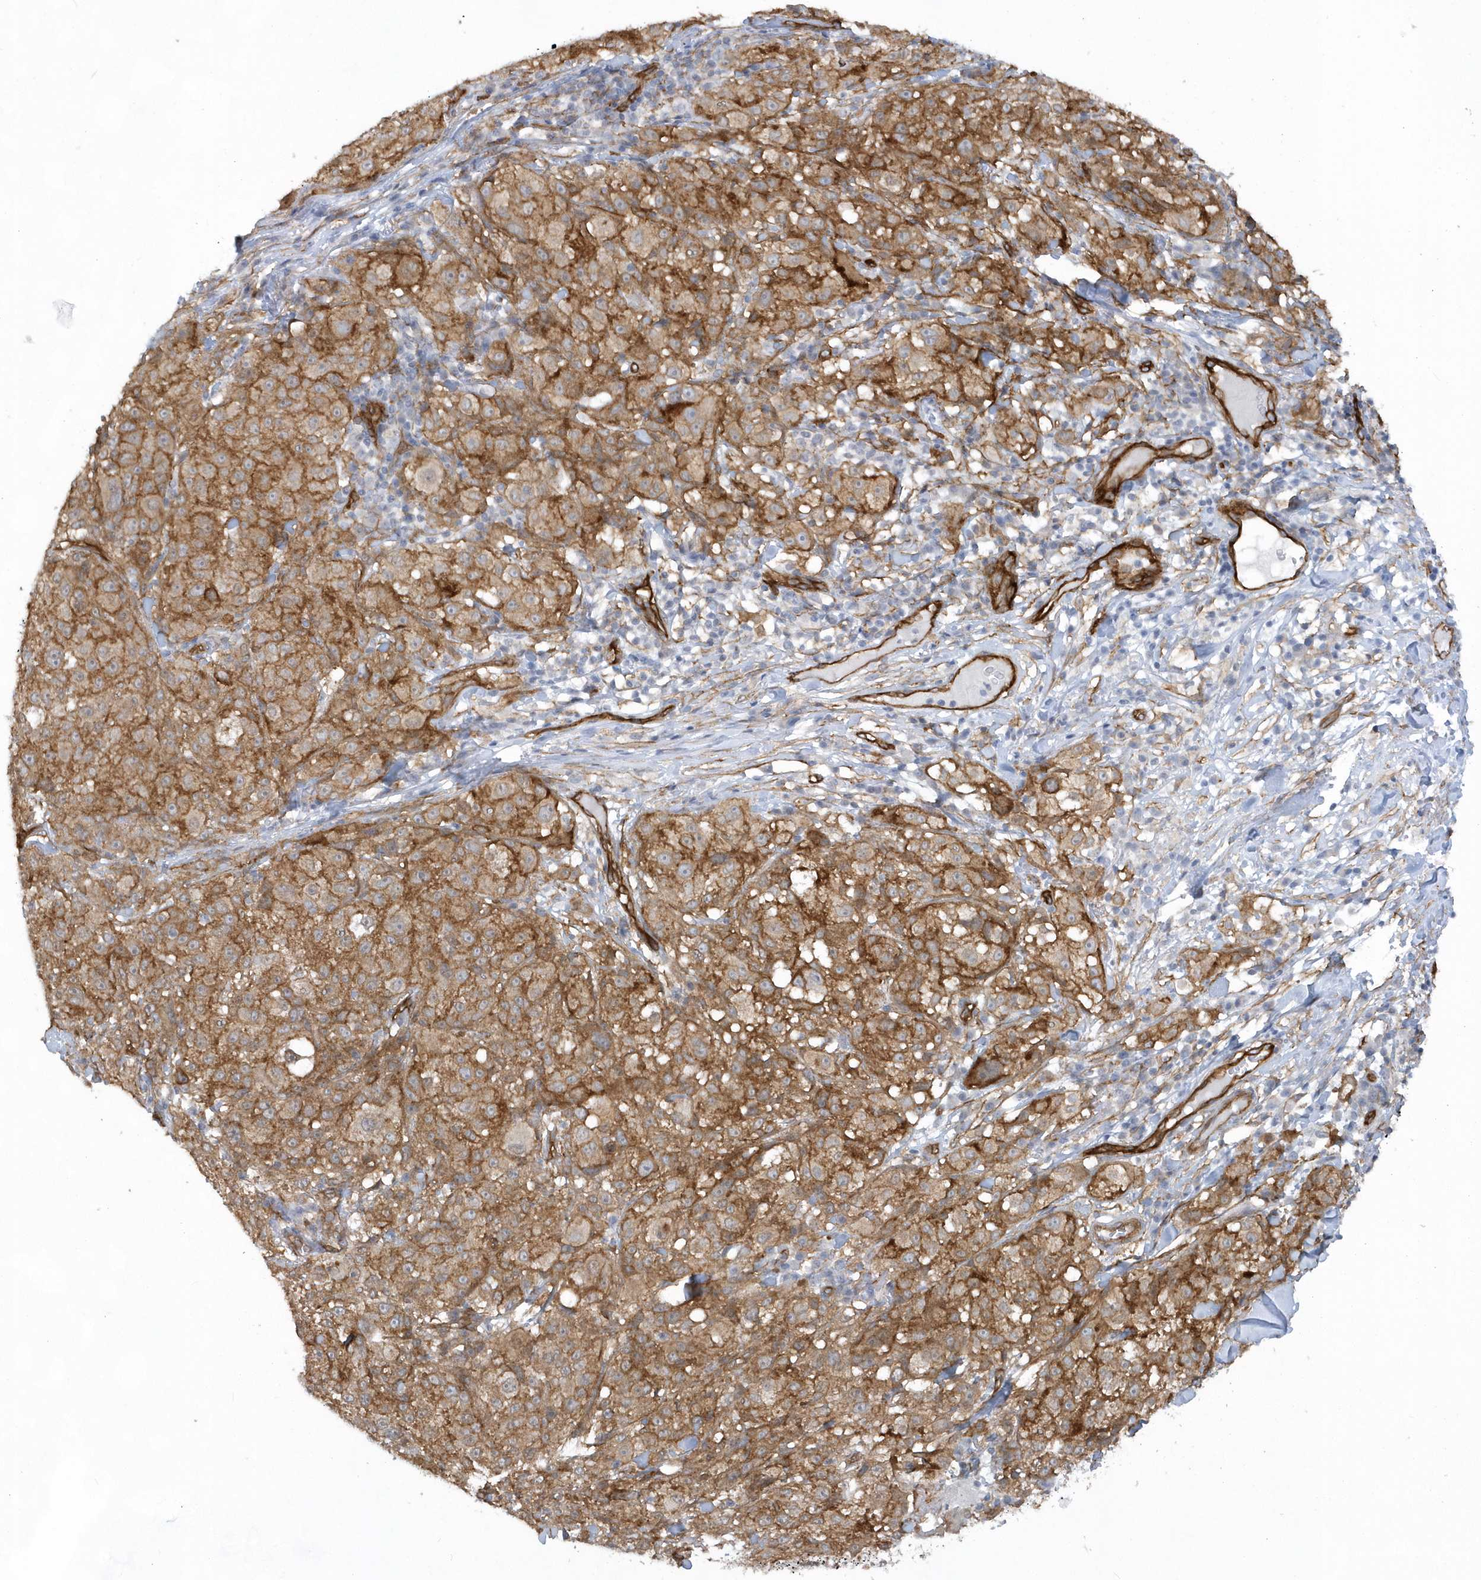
{"staining": {"intensity": "moderate", "quantity": ">75%", "location": "cytoplasmic/membranous"}, "tissue": "melanoma", "cell_type": "Tumor cells", "image_type": "cancer", "snomed": [{"axis": "morphology", "description": "Necrosis, NOS"}, {"axis": "morphology", "description": "Malignant melanoma, NOS"}, {"axis": "topography", "description": "Skin"}], "caption": "Immunohistochemical staining of human melanoma displays medium levels of moderate cytoplasmic/membranous protein staining in about >75% of tumor cells.", "gene": "RAI14", "patient": {"sex": "female", "age": 87}}